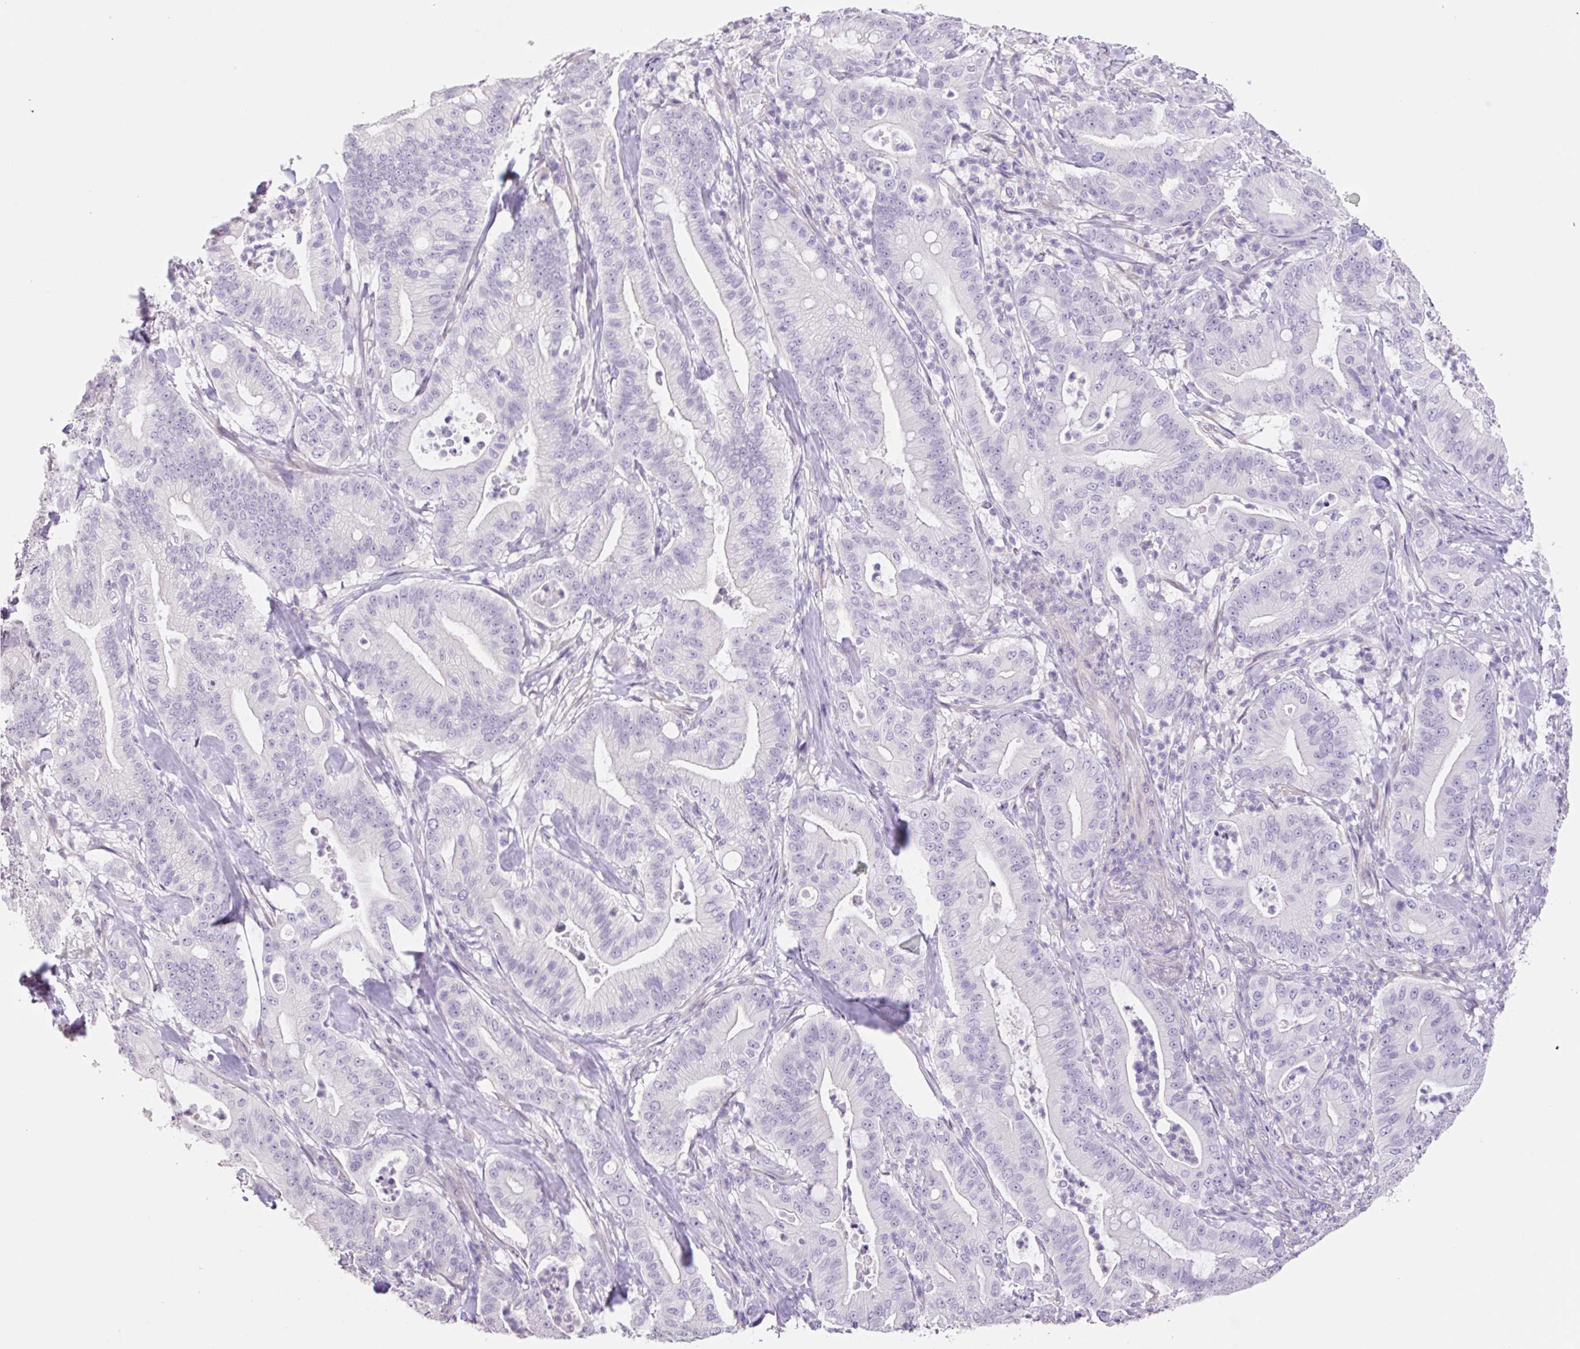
{"staining": {"intensity": "negative", "quantity": "none", "location": "none"}, "tissue": "pancreatic cancer", "cell_type": "Tumor cells", "image_type": "cancer", "snomed": [{"axis": "morphology", "description": "Adenocarcinoma, NOS"}, {"axis": "topography", "description": "Pancreas"}], "caption": "Pancreatic adenocarcinoma stained for a protein using immunohistochemistry (IHC) reveals no expression tumor cells.", "gene": "HCRTR2", "patient": {"sex": "male", "age": 71}}